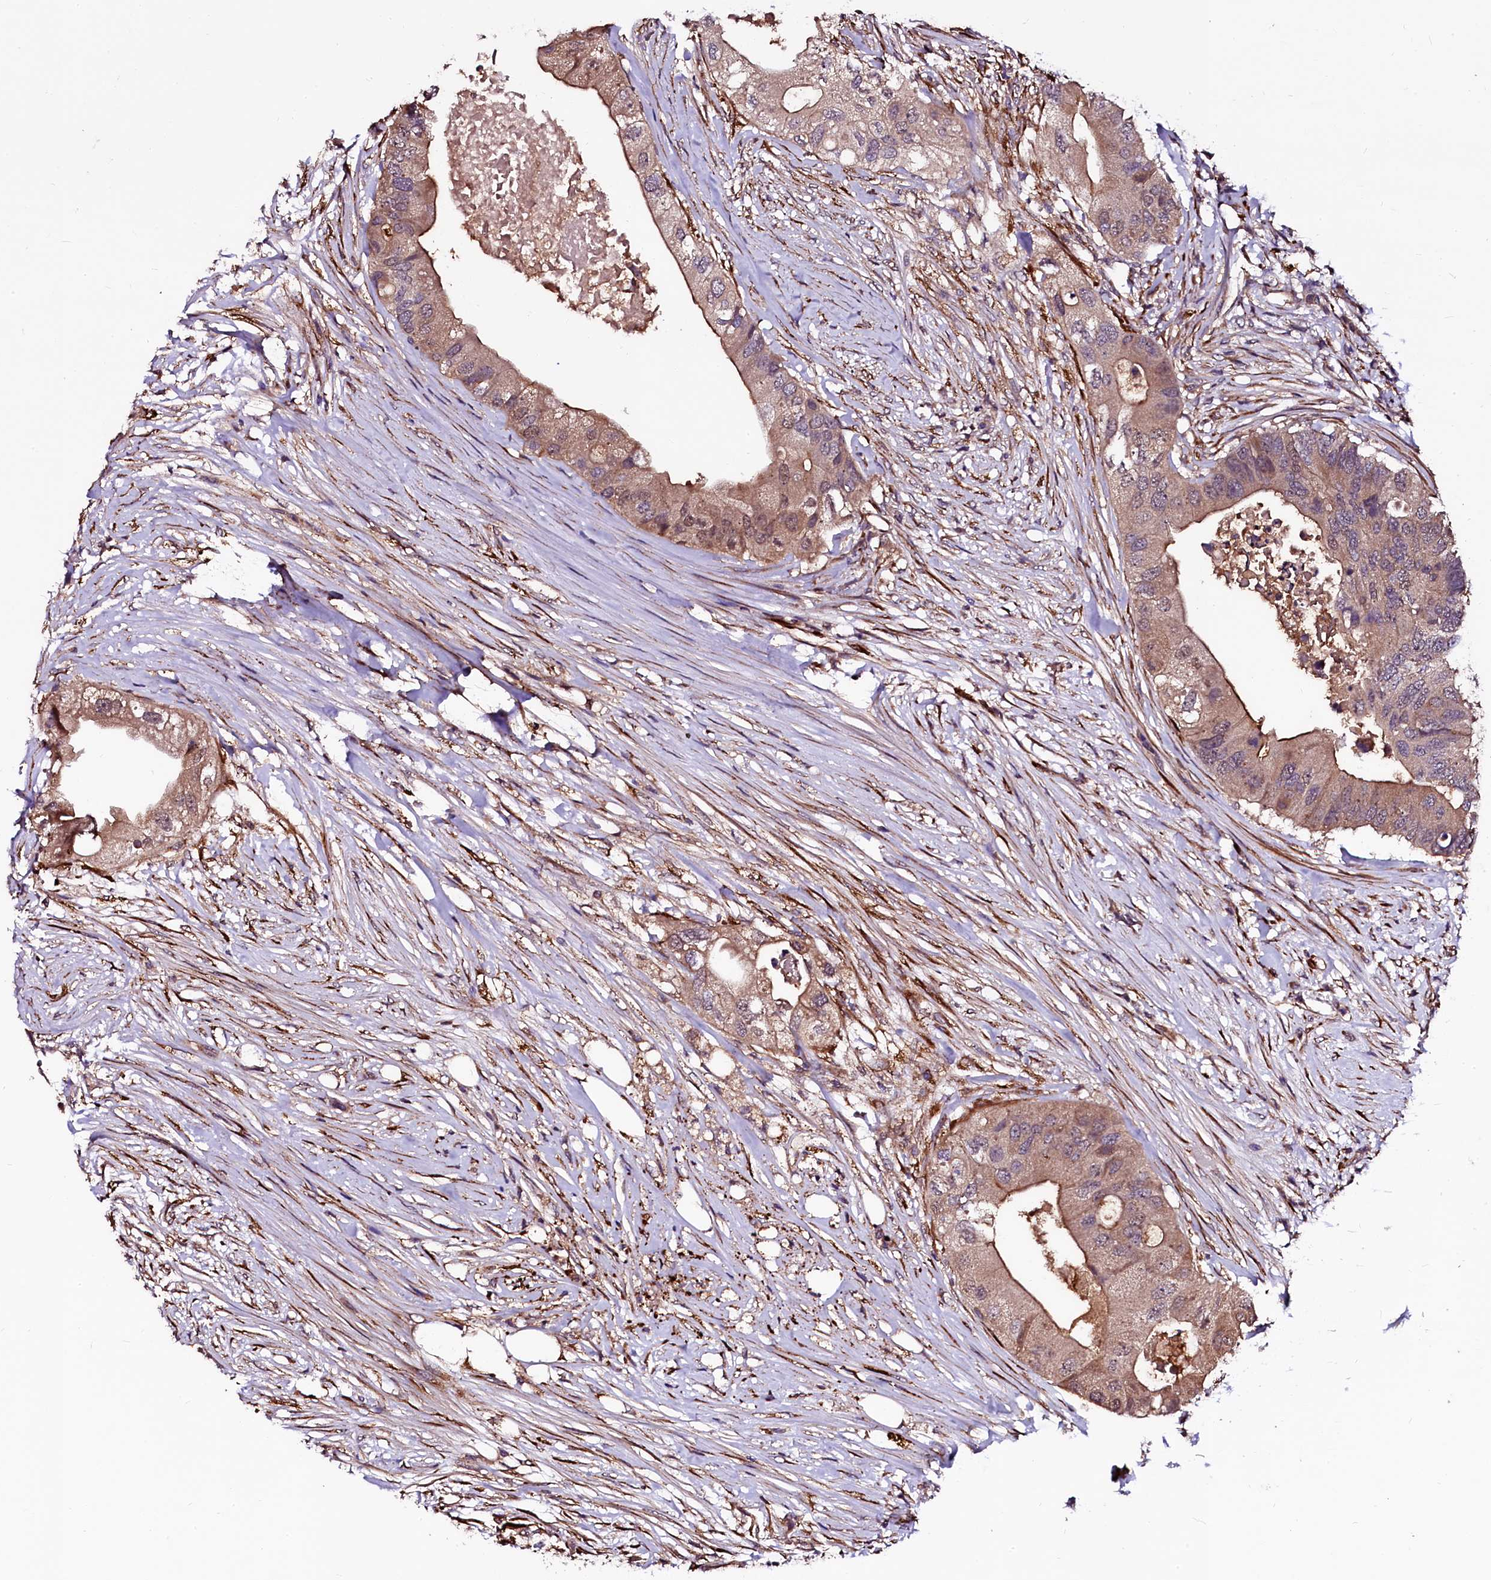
{"staining": {"intensity": "moderate", "quantity": ">75%", "location": "cytoplasmic/membranous"}, "tissue": "colorectal cancer", "cell_type": "Tumor cells", "image_type": "cancer", "snomed": [{"axis": "morphology", "description": "Adenocarcinoma, NOS"}, {"axis": "topography", "description": "Colon"}], "caption": "This photomicrograph shows immunohistochemistry (IHC) staining of colorectal cancer (adenocarcinoma), with medium moderate cytoplasmic/membranous staining in approximately >75% of tumor cells.", "gene": "N4BP1", "patient": {"sex": "male", "age": 71}}